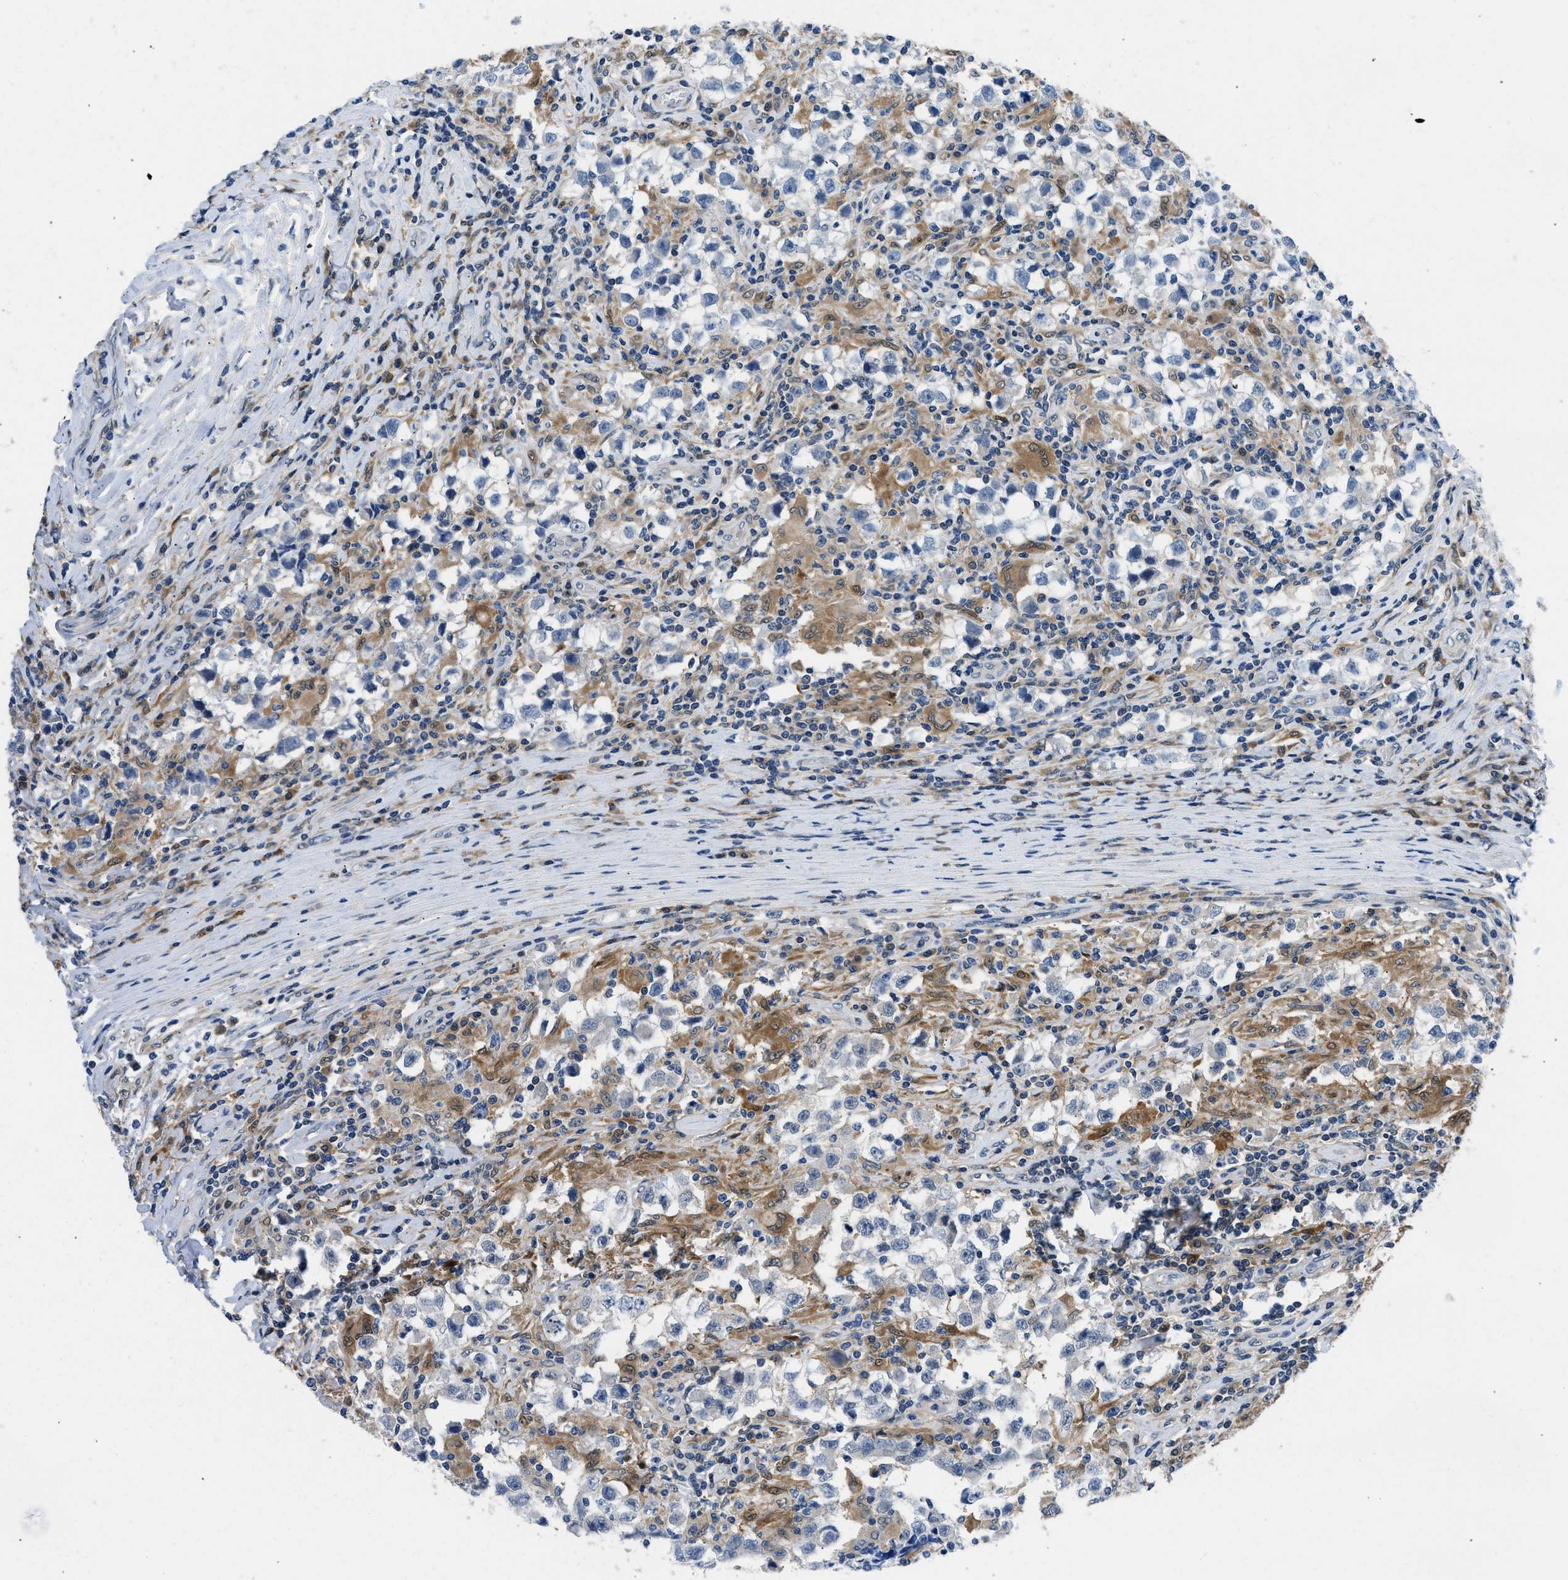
{"staining": {"intensity": "negative", "quantity": "none", "location": "none"}, "tissue": "testis cancer", "cell_type": "Tumor cells", "image_type": "cancer", "snomed": [{"axis": "morphology", "description": "Carcinoma, Embryonal, NOS"}, {"axis": "topography", "description": "Testis"}], "caption": "This is a image of IHC staining of testis cancer, which shows no staining in tumor cells.", "gene": "CBR1", "patient": {"sex": "male", "age": 21}}